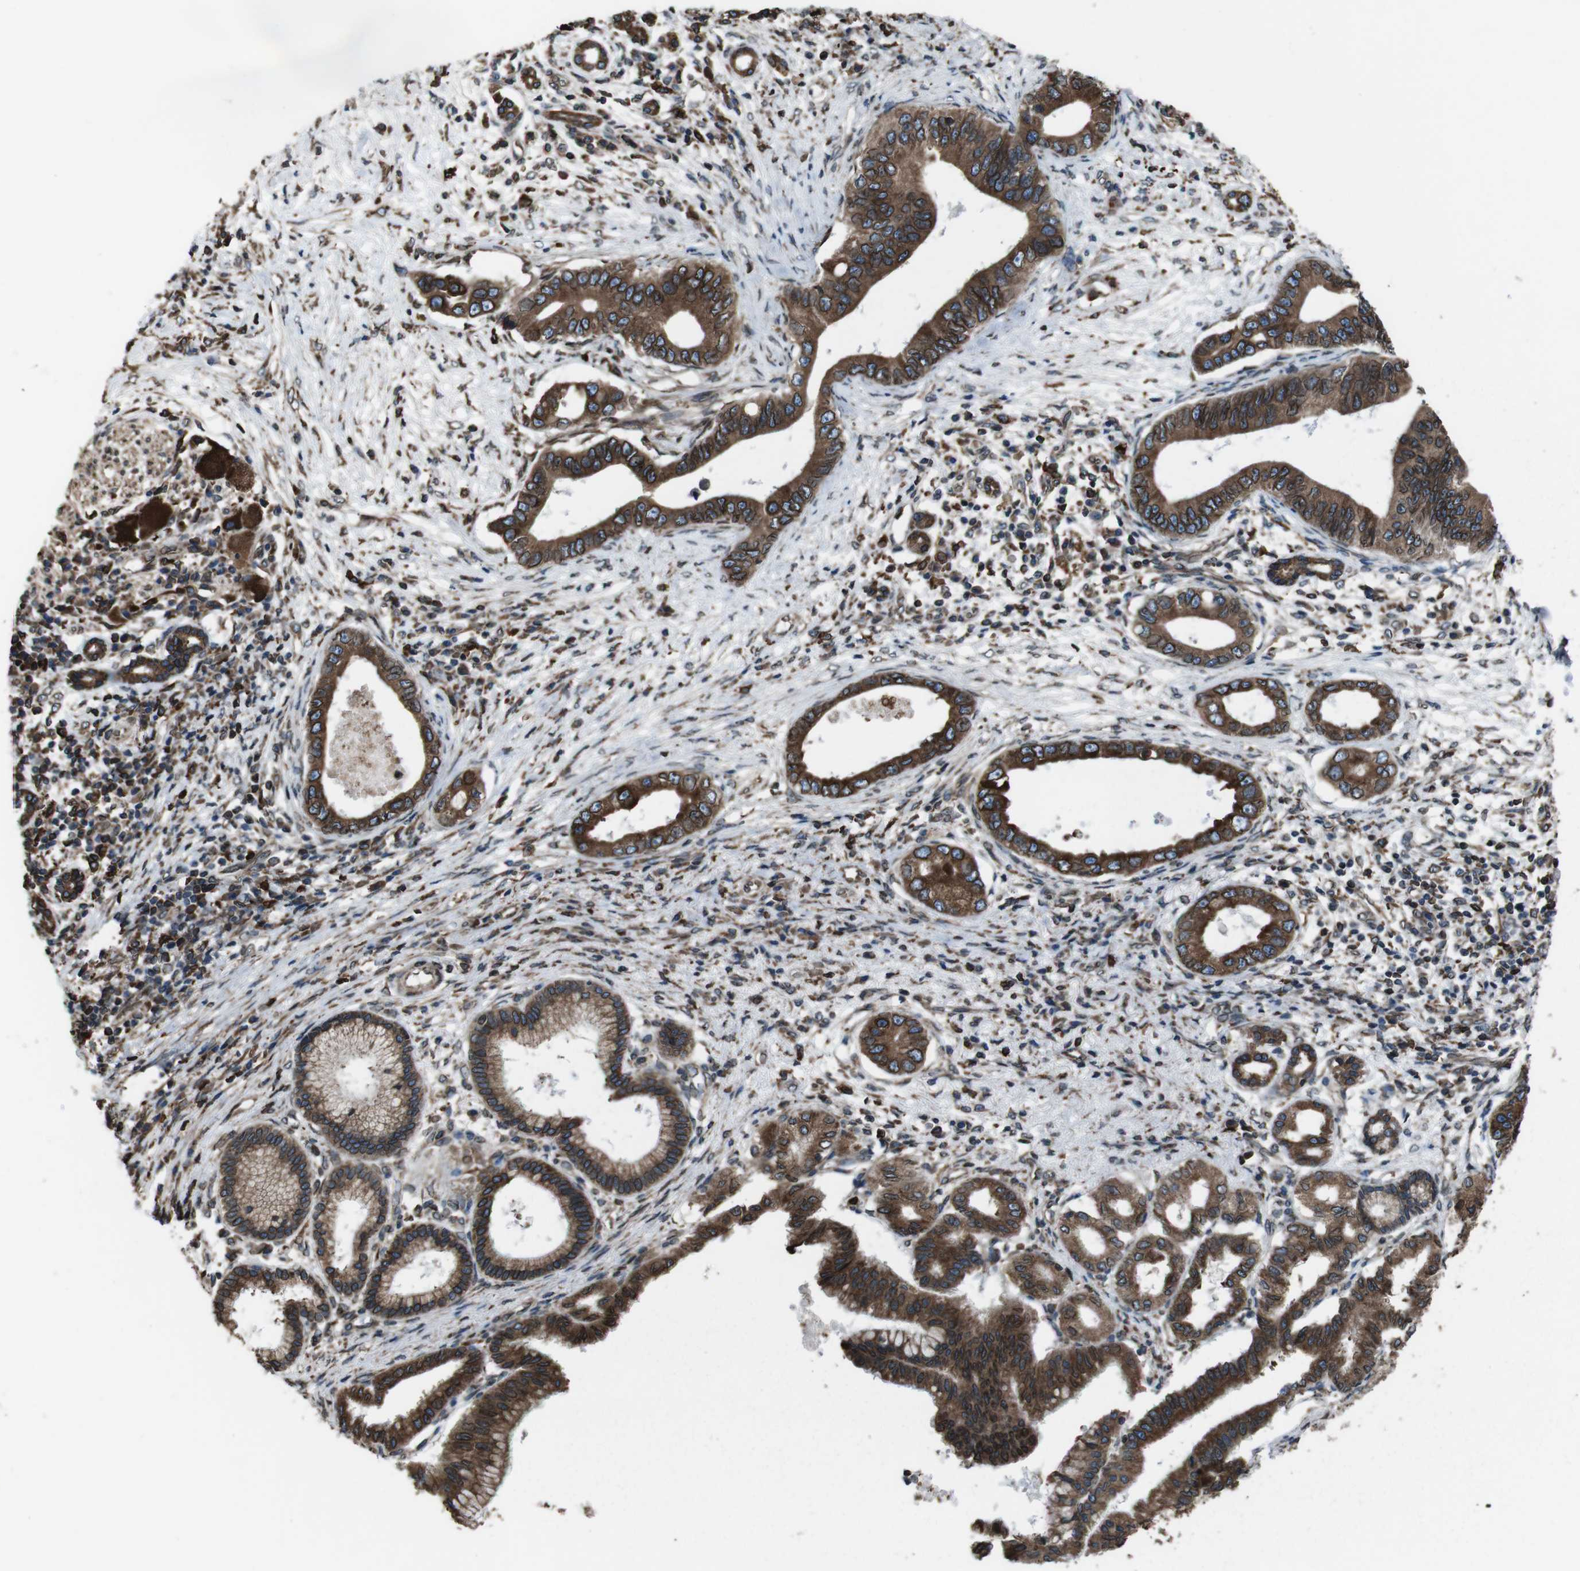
{"staining": {"intensity": "strong", "quantity": ">75%", "location": "cytoplasmic/membranous,nuclear"}, "tissue": "pancreatic cancer", "cell_type": "Tumor cells", "image_type": "cancer", "snomed": [{"axis": "morphology", "description": "Adenocarcinoma, NOS"}, {"axis": "topography", "description": "Pancreas"}], "caption": "Pancreatic adenocarcinoma stained for a protein (brown) demonstrates strong cytoplasmic/membranous and nuclear positive staining in approximately >75% of tumor cells.", "gene": "APMAP", "patient": {"sex": "male", "age": 77}}